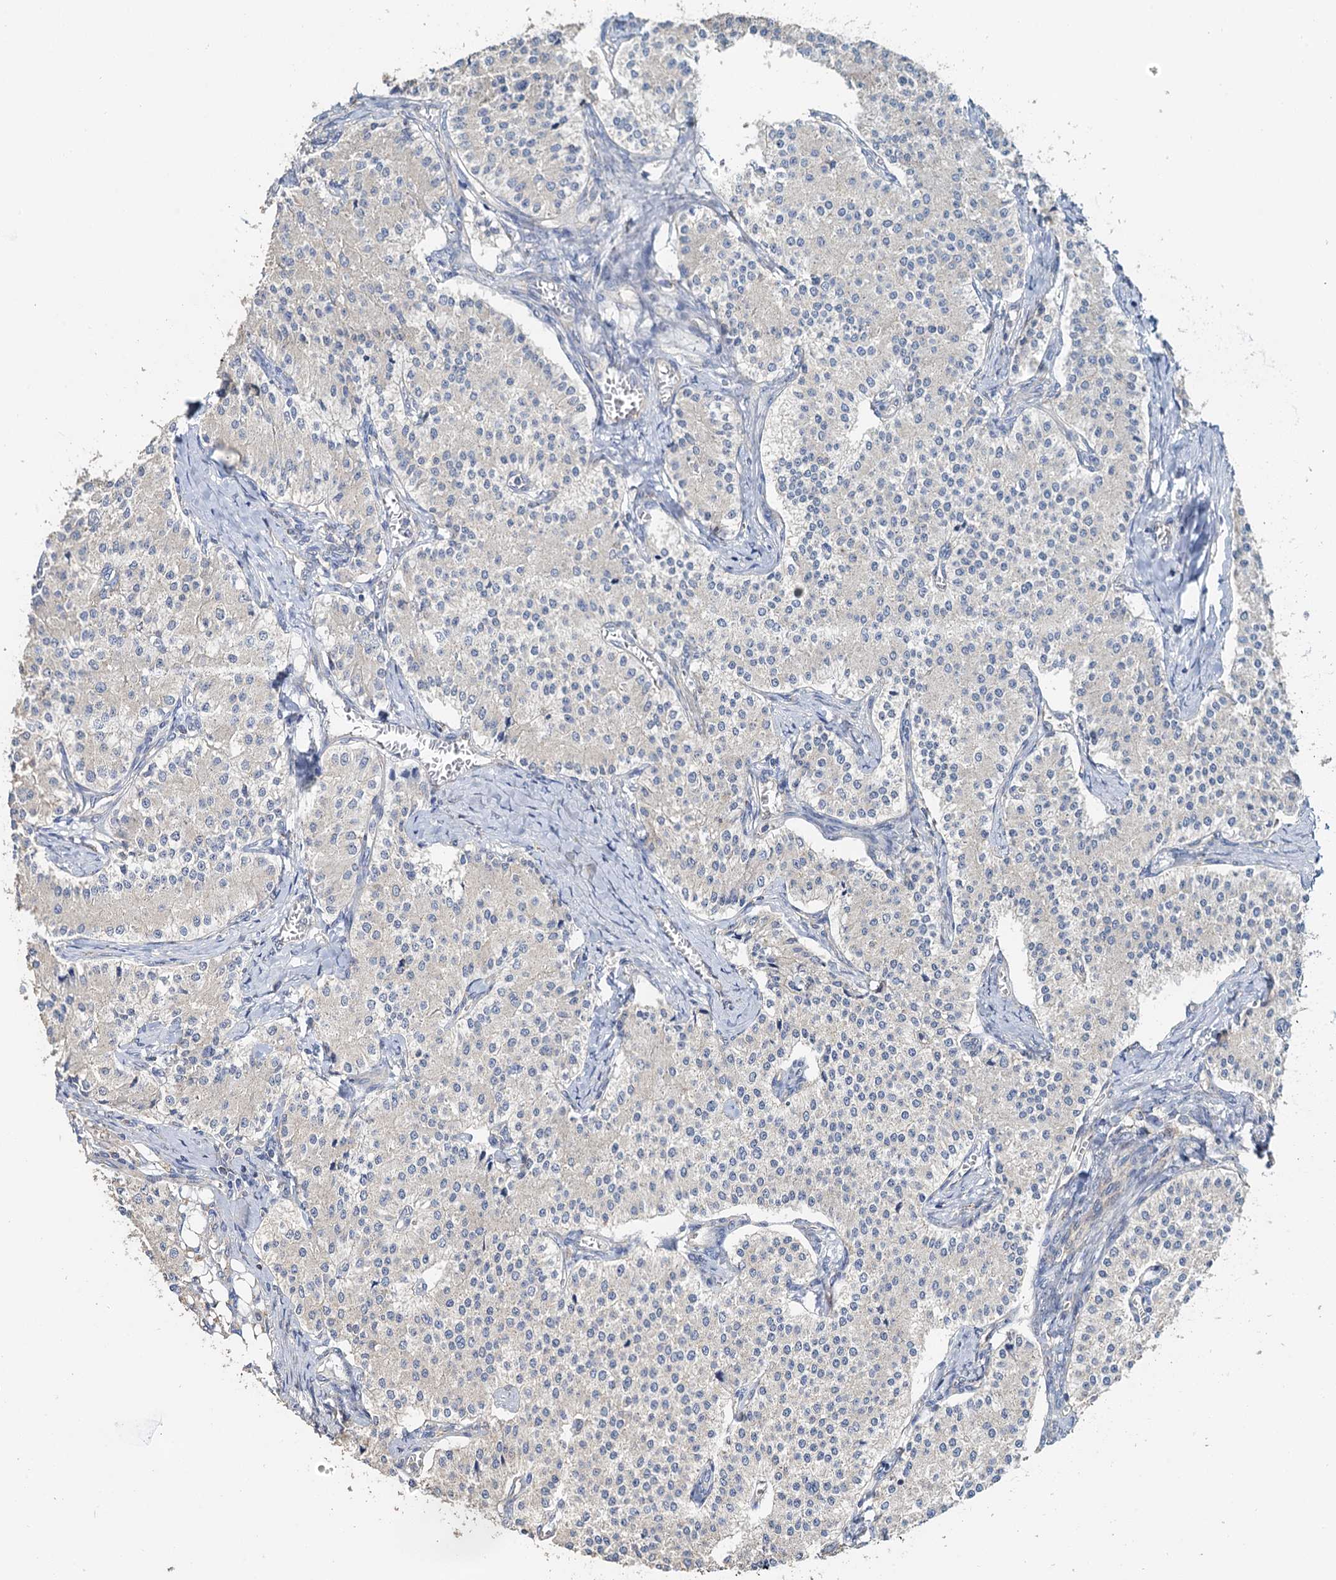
{"staining": {"intensity": "negative", "quantity": "none", "location": "none"}, "tissue": "carcinoid", "cell_type": "Tumor cells", "image_type": "cancer", "snomed": [{"axis": "morphology", "description": "Carcinoid, malignant, NOS"}, {"axis": "topography", "description": "Colon"}], "caption": "Immunohistochemistry of malignant carcinoid demonstrates no positivity in tumor cells.", "gene": "C2CD3", "patient": {"sex": "female", "age": 52}}